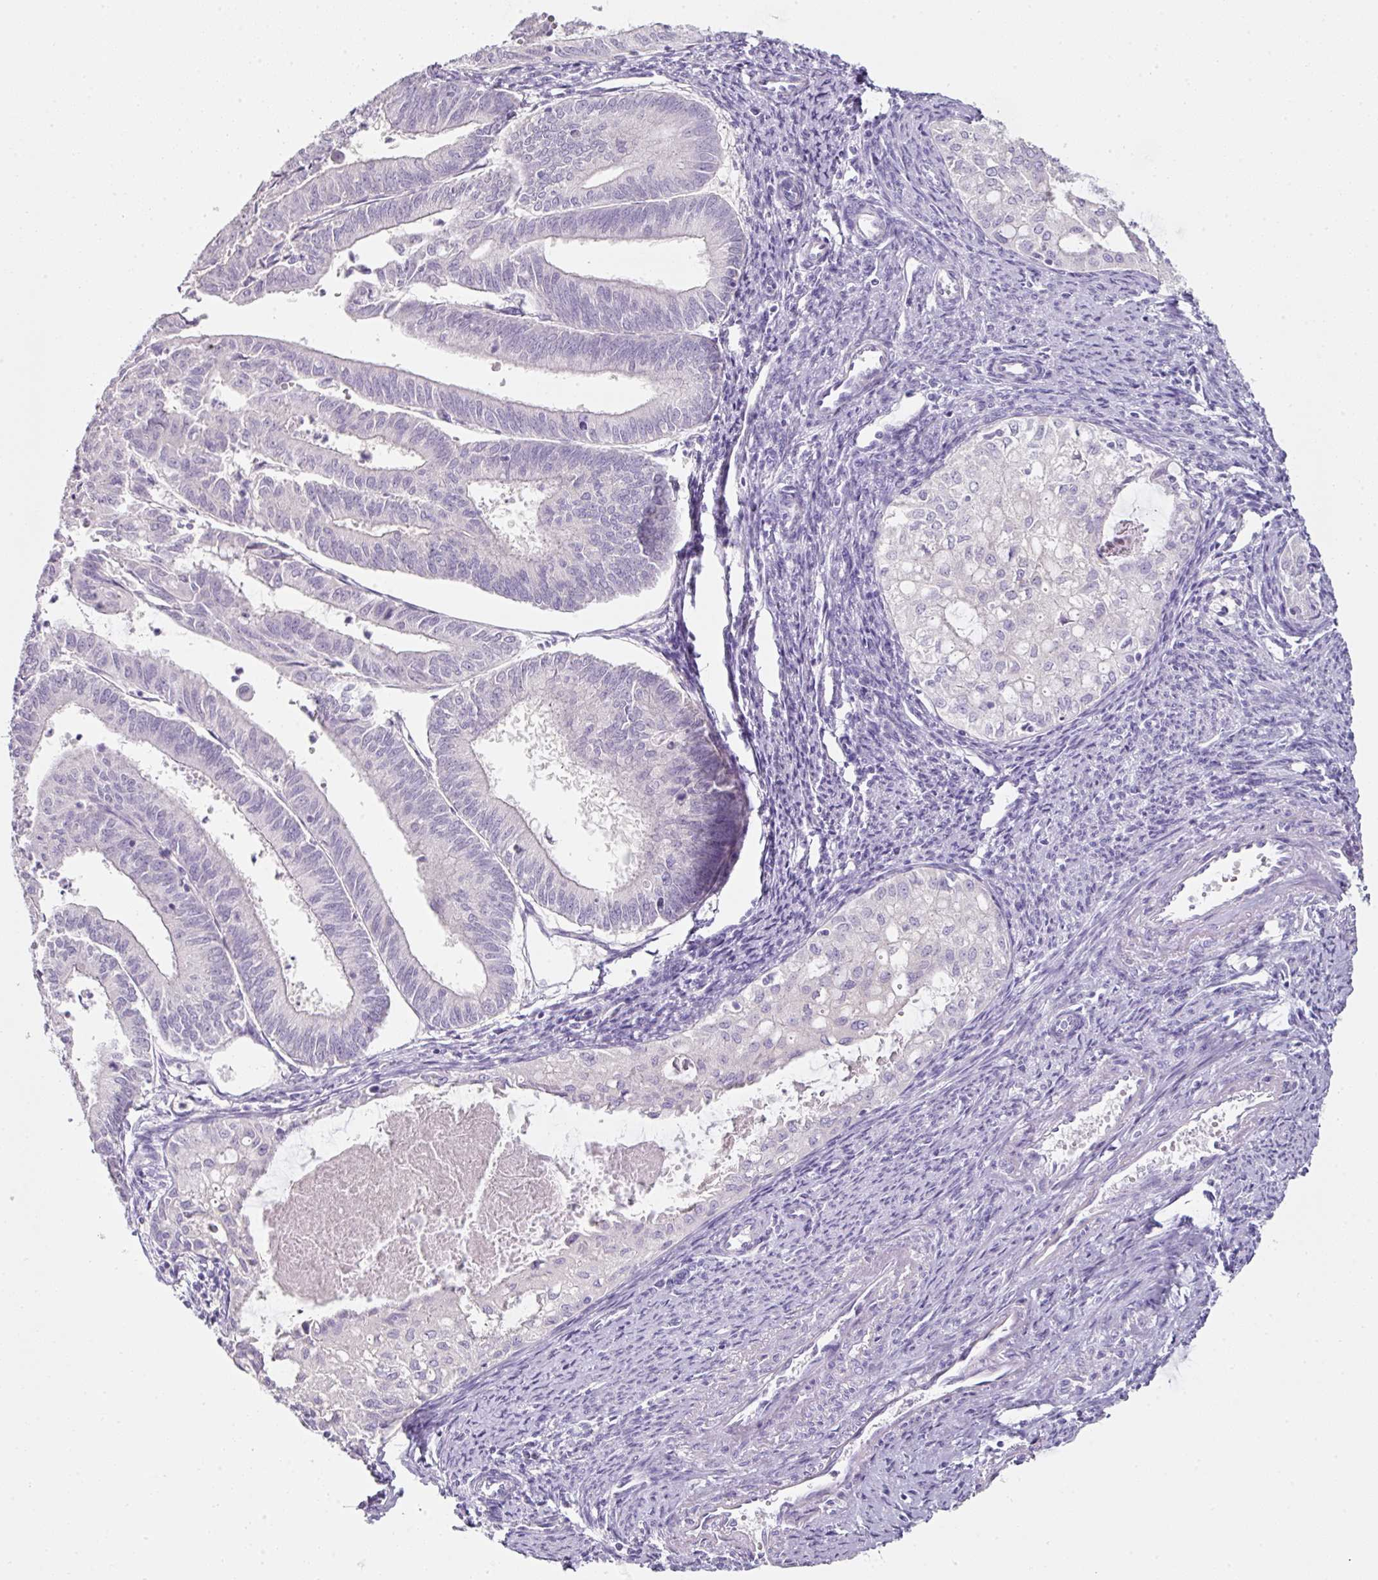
{"staining": {"intensity": "negative", "quantity": "none", "location": "none"}, "tissue": "endometrial cancer", "cell_type": "Tumor cells", "image_type": "cancer", "snomed": [{"axis": "morphology", "description": "Adenocarcinoma, NOS"}, {"axis": "topography", "description": "Endometrium"}], "caption": "Tumor cells are negative for brown protein staining in adenocarcinoma (endometrial). (Brightfield microscopy of DAB immunohistochemistry at high magnification).", "gene": "SLC2A2", "patient": {"sex": "female", "age": 70}}